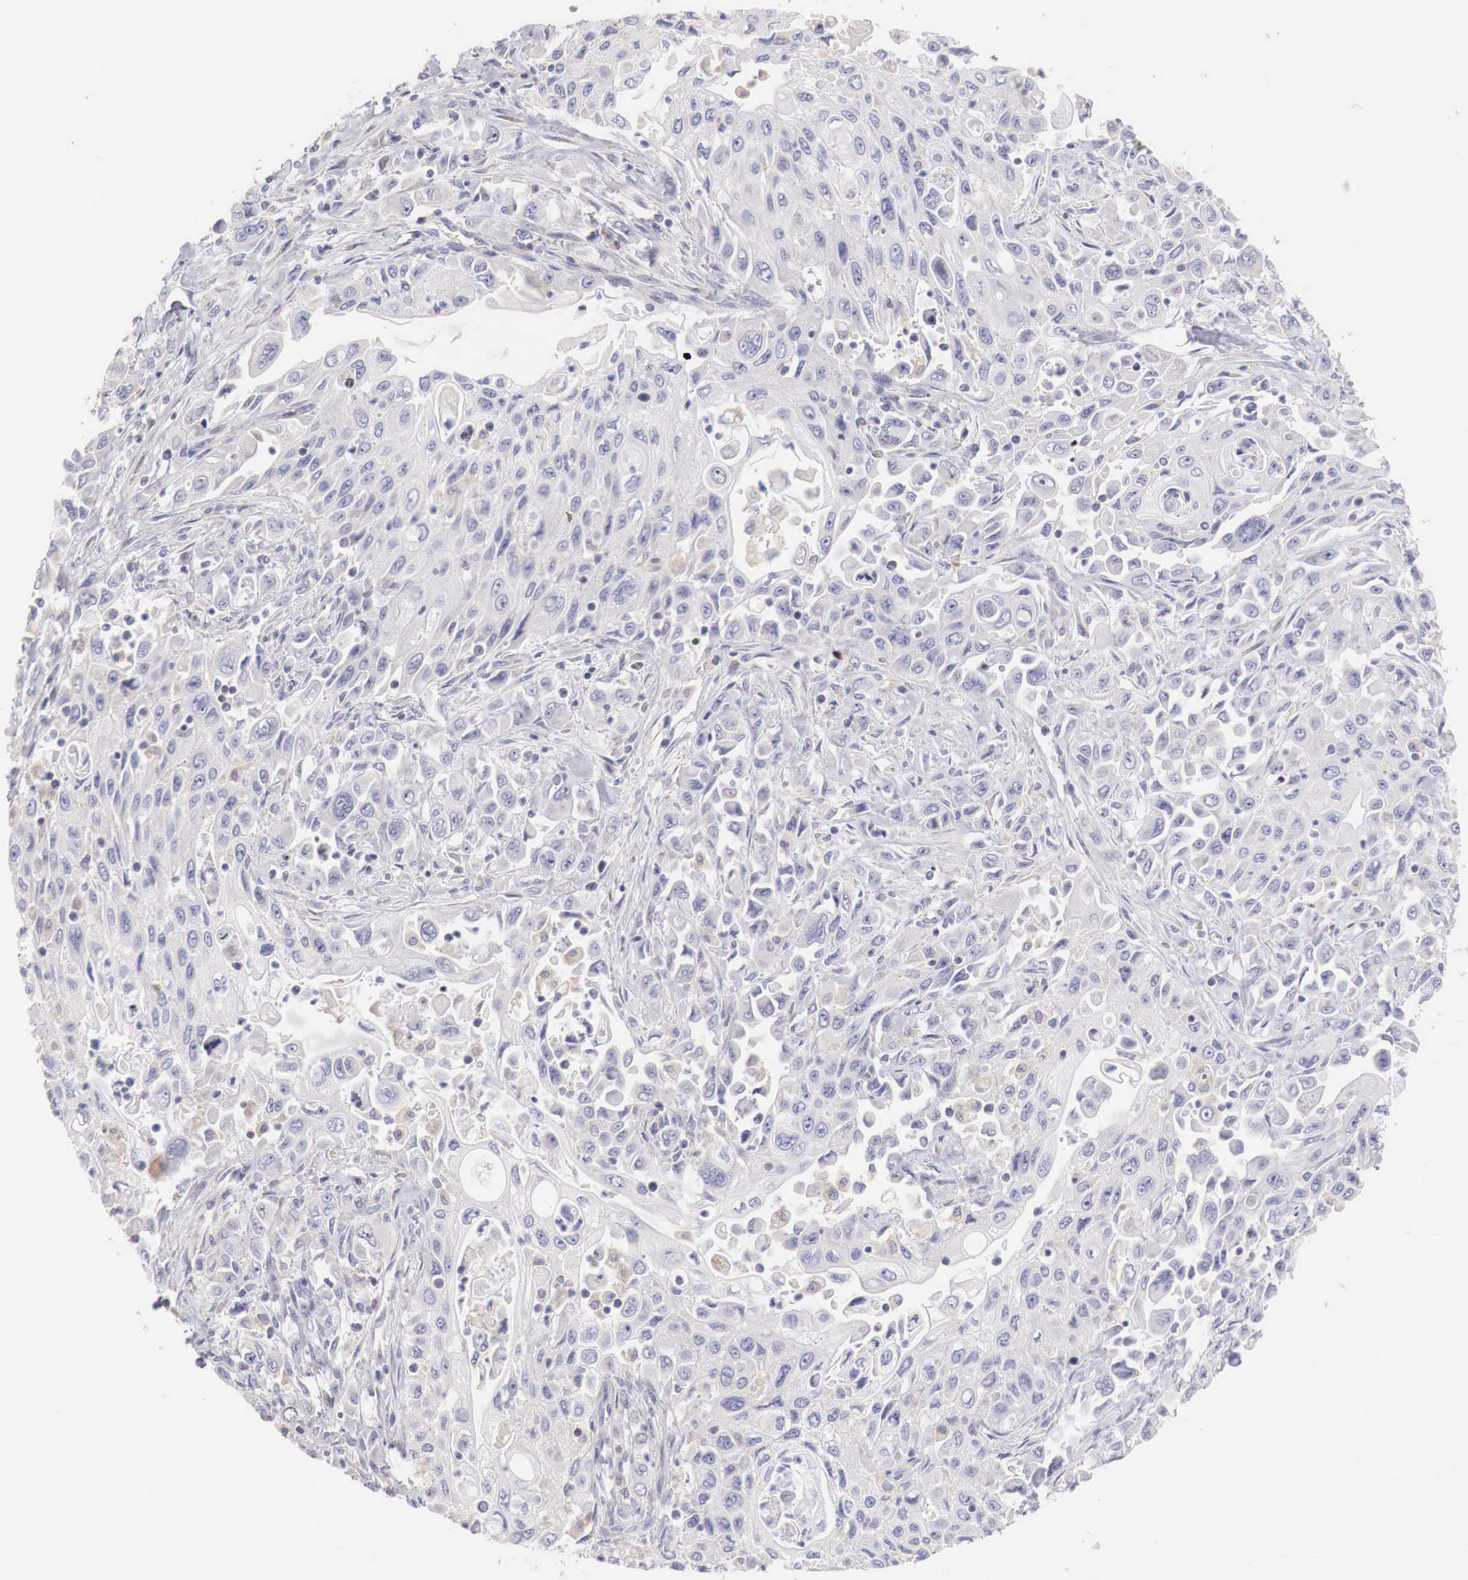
{"staining": {"intensity": "negative", "quantity": "none", "location": "none"}, "tissue": "pancreatic cancer", "cell_type": "Tumor cells", "image_type": "cancer", "snomed": [{"axis": "morphology", "description": "Adenocarcinoma, NOS"}, {"axis": "topography", "description": "Pancreas"}], "caption": "Micrograph shows no significant protein expression in tumor cells of pancreatic adenocarcinoma.", "gene": "CLCN5", "patient": {"sex": "male", "age": 70}}